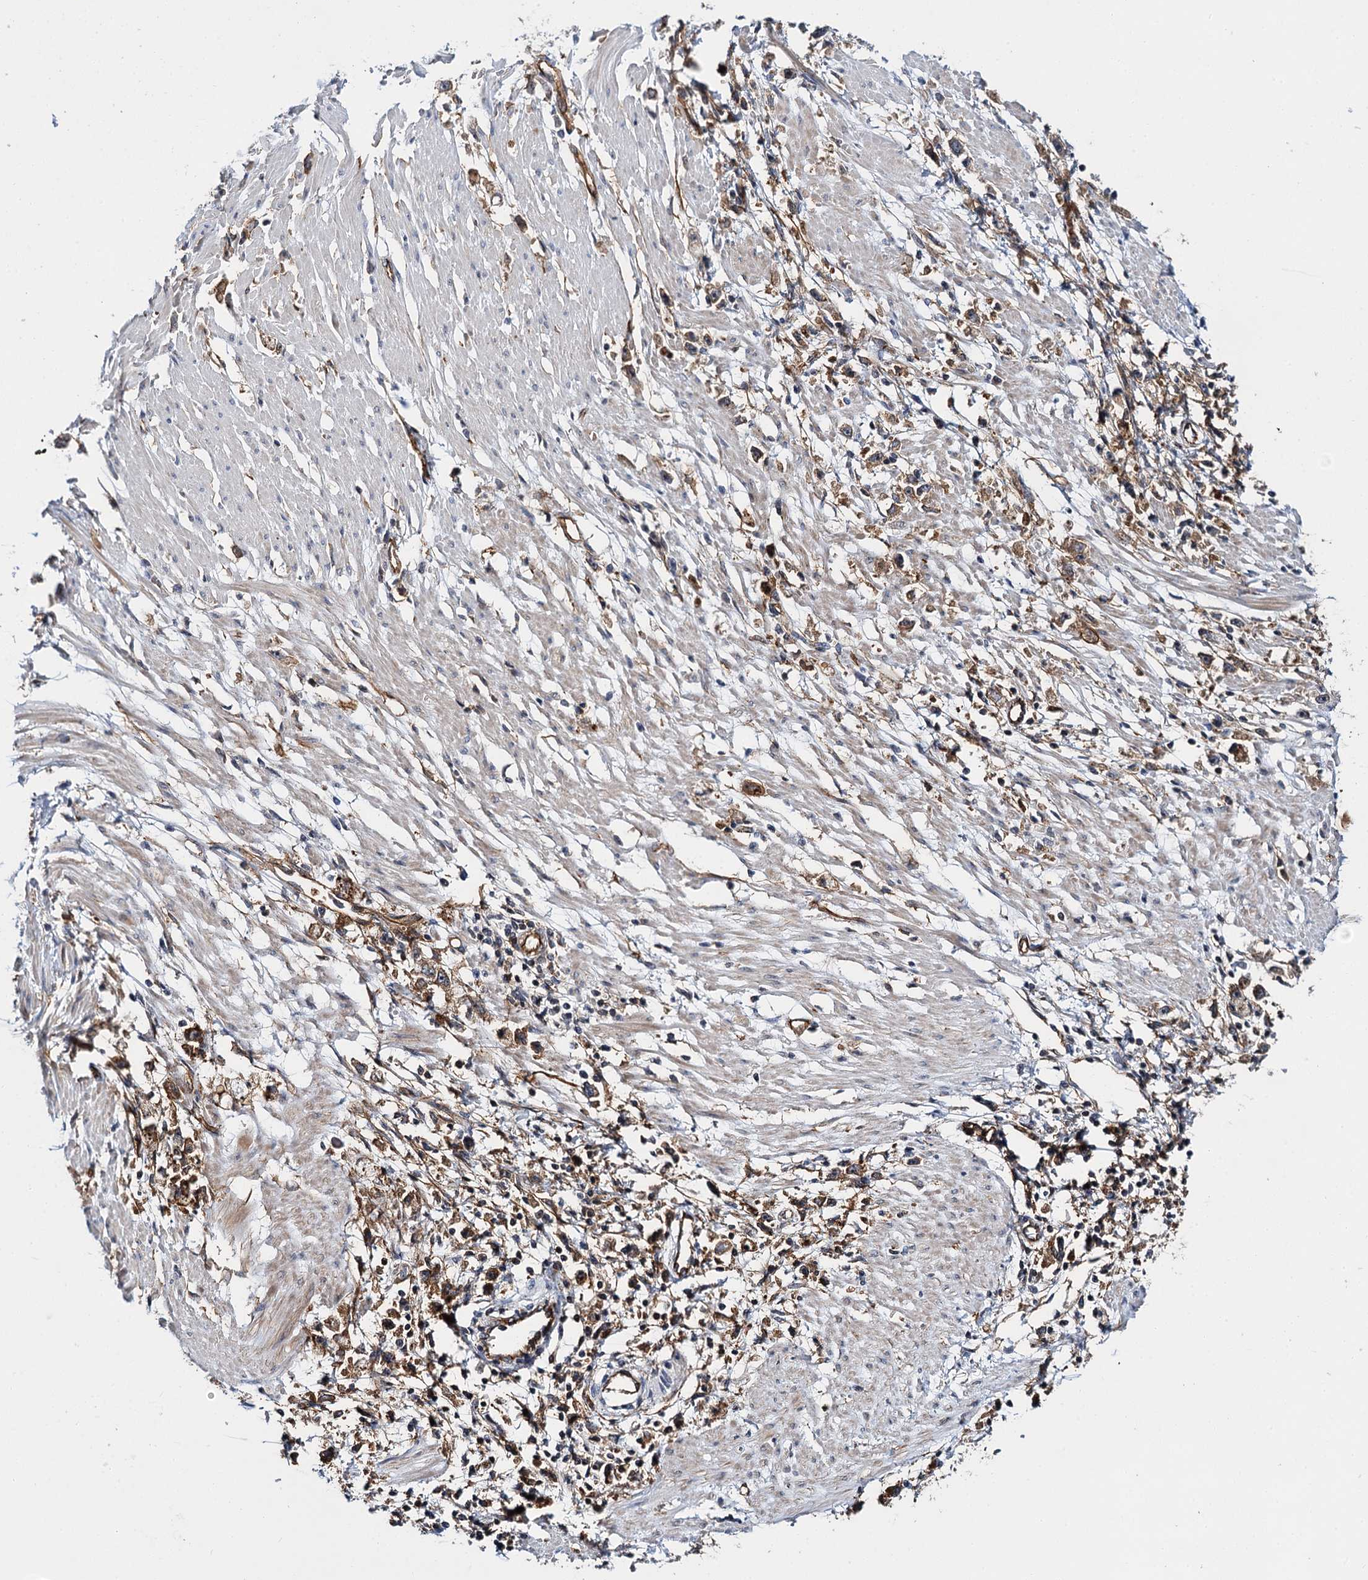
{"staining": {"intensity": "moderate", "quantity": ">75%", "location": "cytoplasmic/membranous"}, "tissue": "stomach cancer", "cell_type": "Tumor cells", "image_type": "cancer", "snomed": [{"axis": "morphology", "description": "Adenocarcinoma, NOS"}, {"axis": "topography", "description": "Stomach"}], "caption": "Stomach cancer (adenocarcinoma) was stained to show a protein in brown. There is medium levels of moderate cytoplasmic/membranous expression in about >75% of tumor cells. The staining is performed using DAB brown chromogen to label protein expression. The nuclei are counter-stained blue using hematoxylin.", "gene": "ABLIM1", "patient": {"sex": "female", "age": 59}}